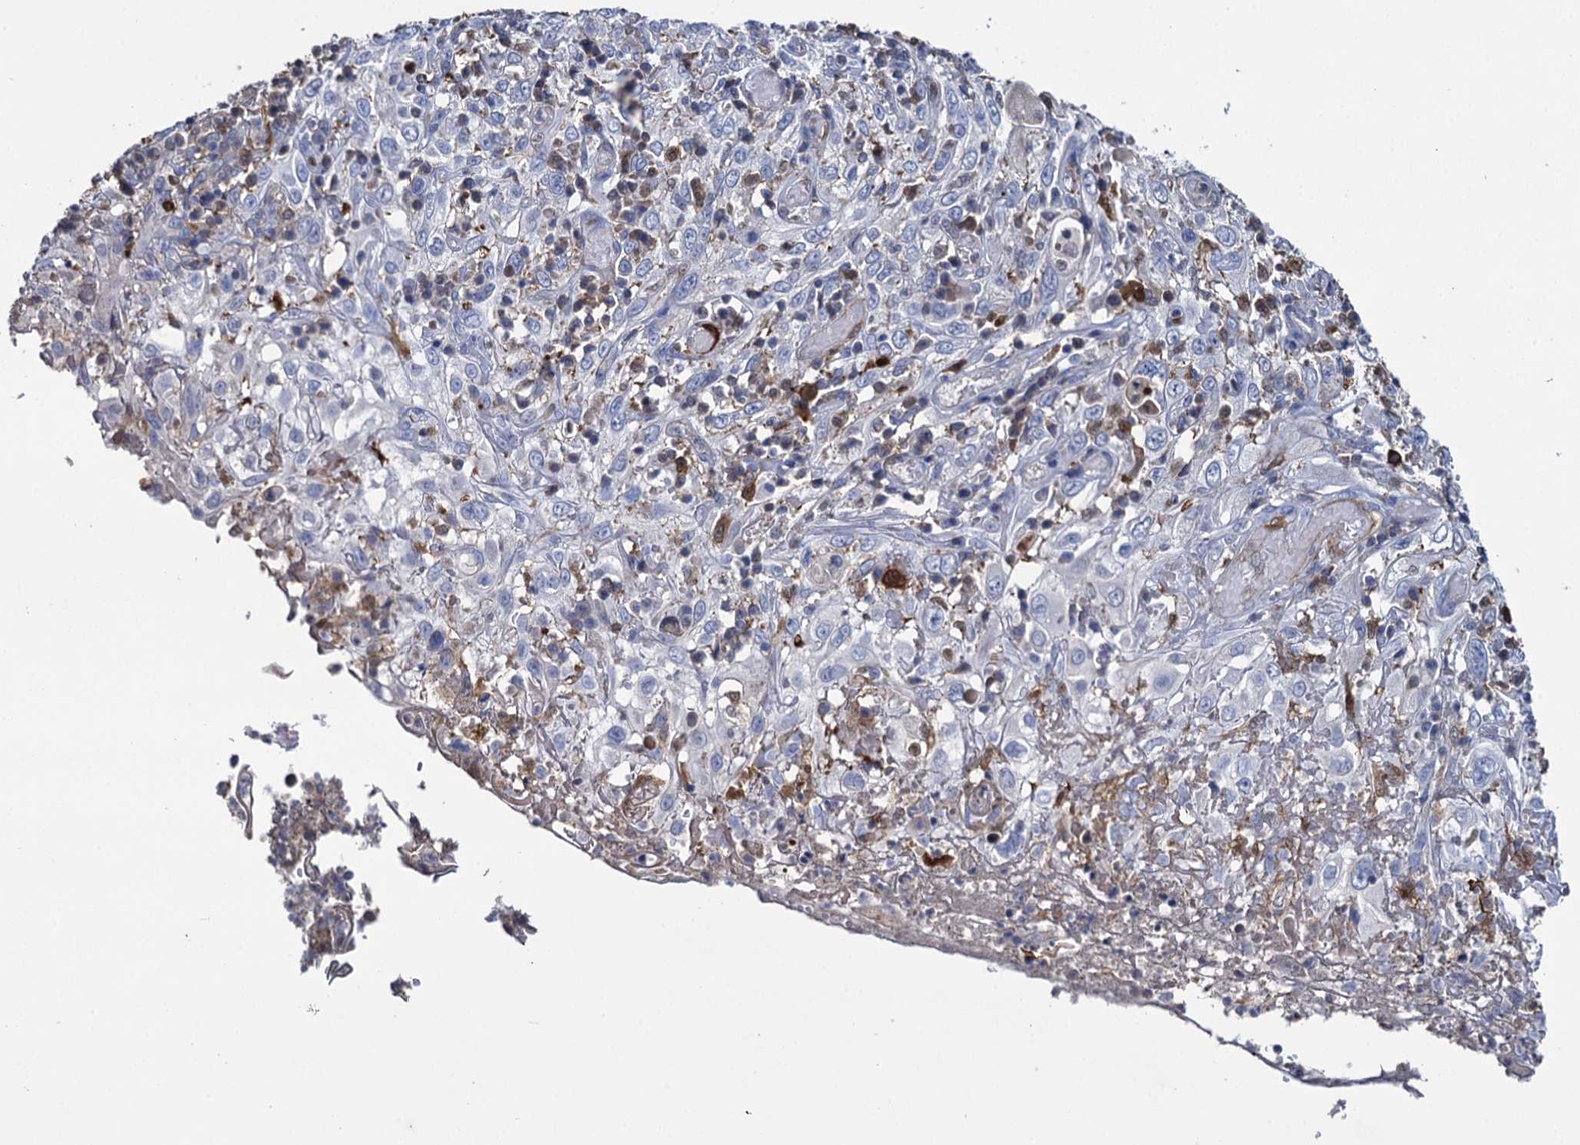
{"staining": {"intensity": "negative", "quantity": "none", "location": "none"}, "tissue": "cervical cancer", "cell_type": "Tumor cells", "image_type": "cancer", "snomed": [{"axis": "morphology", "description": "Squamous cell carcinoma, NOS"}, {"axis": "topography", "description": "Cervix"}], "caption": "The image shows no significant expression in tumor cells of cervical cancer (squamous cell carcinoma).", "gene": "FABP5", "patient": {"sex": "female", "age": 46}}